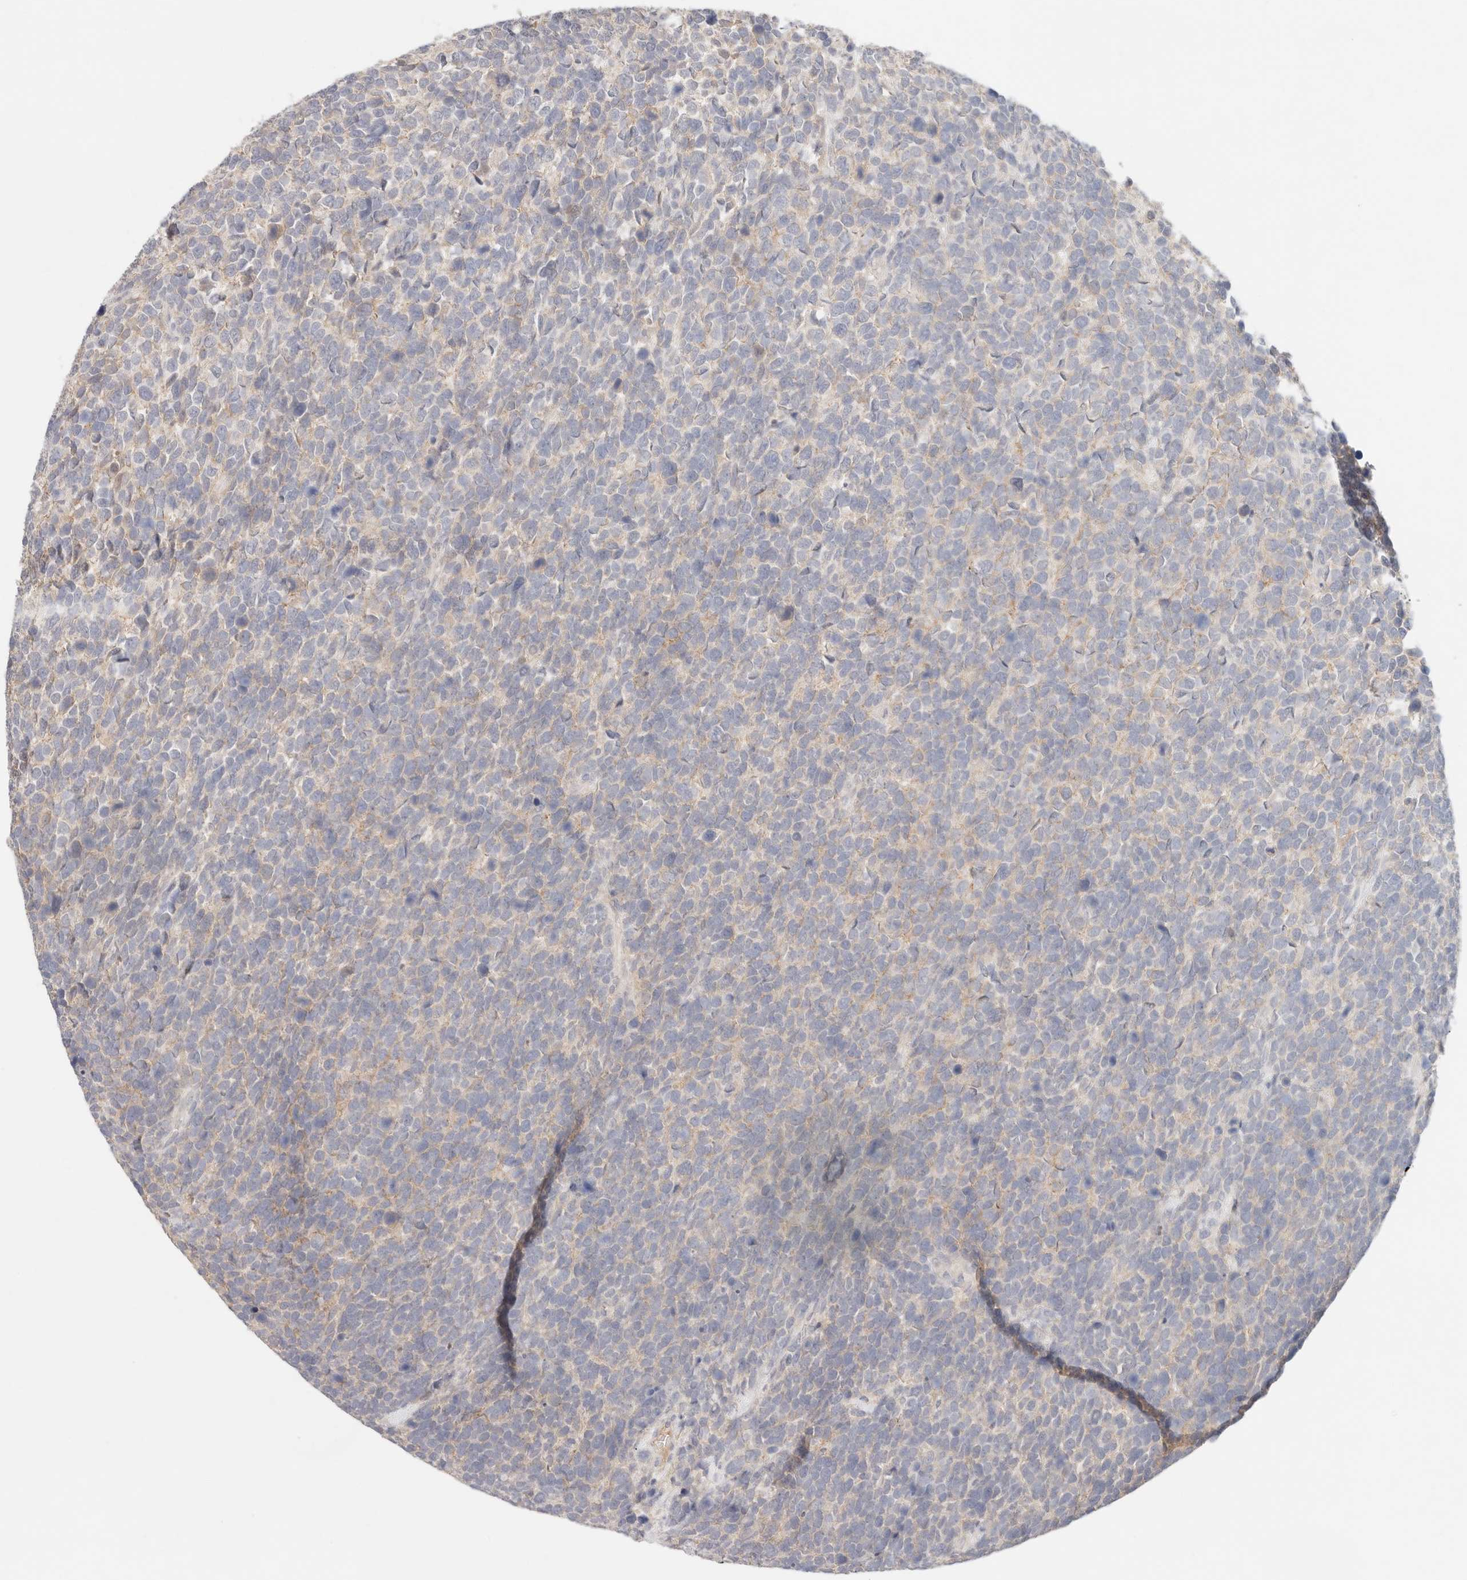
{"staining": {"intensity": "weak", "quantity": "<25%", "location": "cytoplasmic/membranous"}, "tissue": "urothelial cancer", "cell_type": "Tumor cells", "image_type": "cancer", "snomed": [{"axis": "morphology", "description": "Urothelial carcinoma, High grade"}, {"axis": "topography", "description": "Urinary bladder"}], "caption": "Immunohistochemical staining of urothelial carcinoma (high-grade) reveals no significant positivity in tumor cells.", "gene": "SPHK1", "patient": {"sex": "female", "age": 82}}